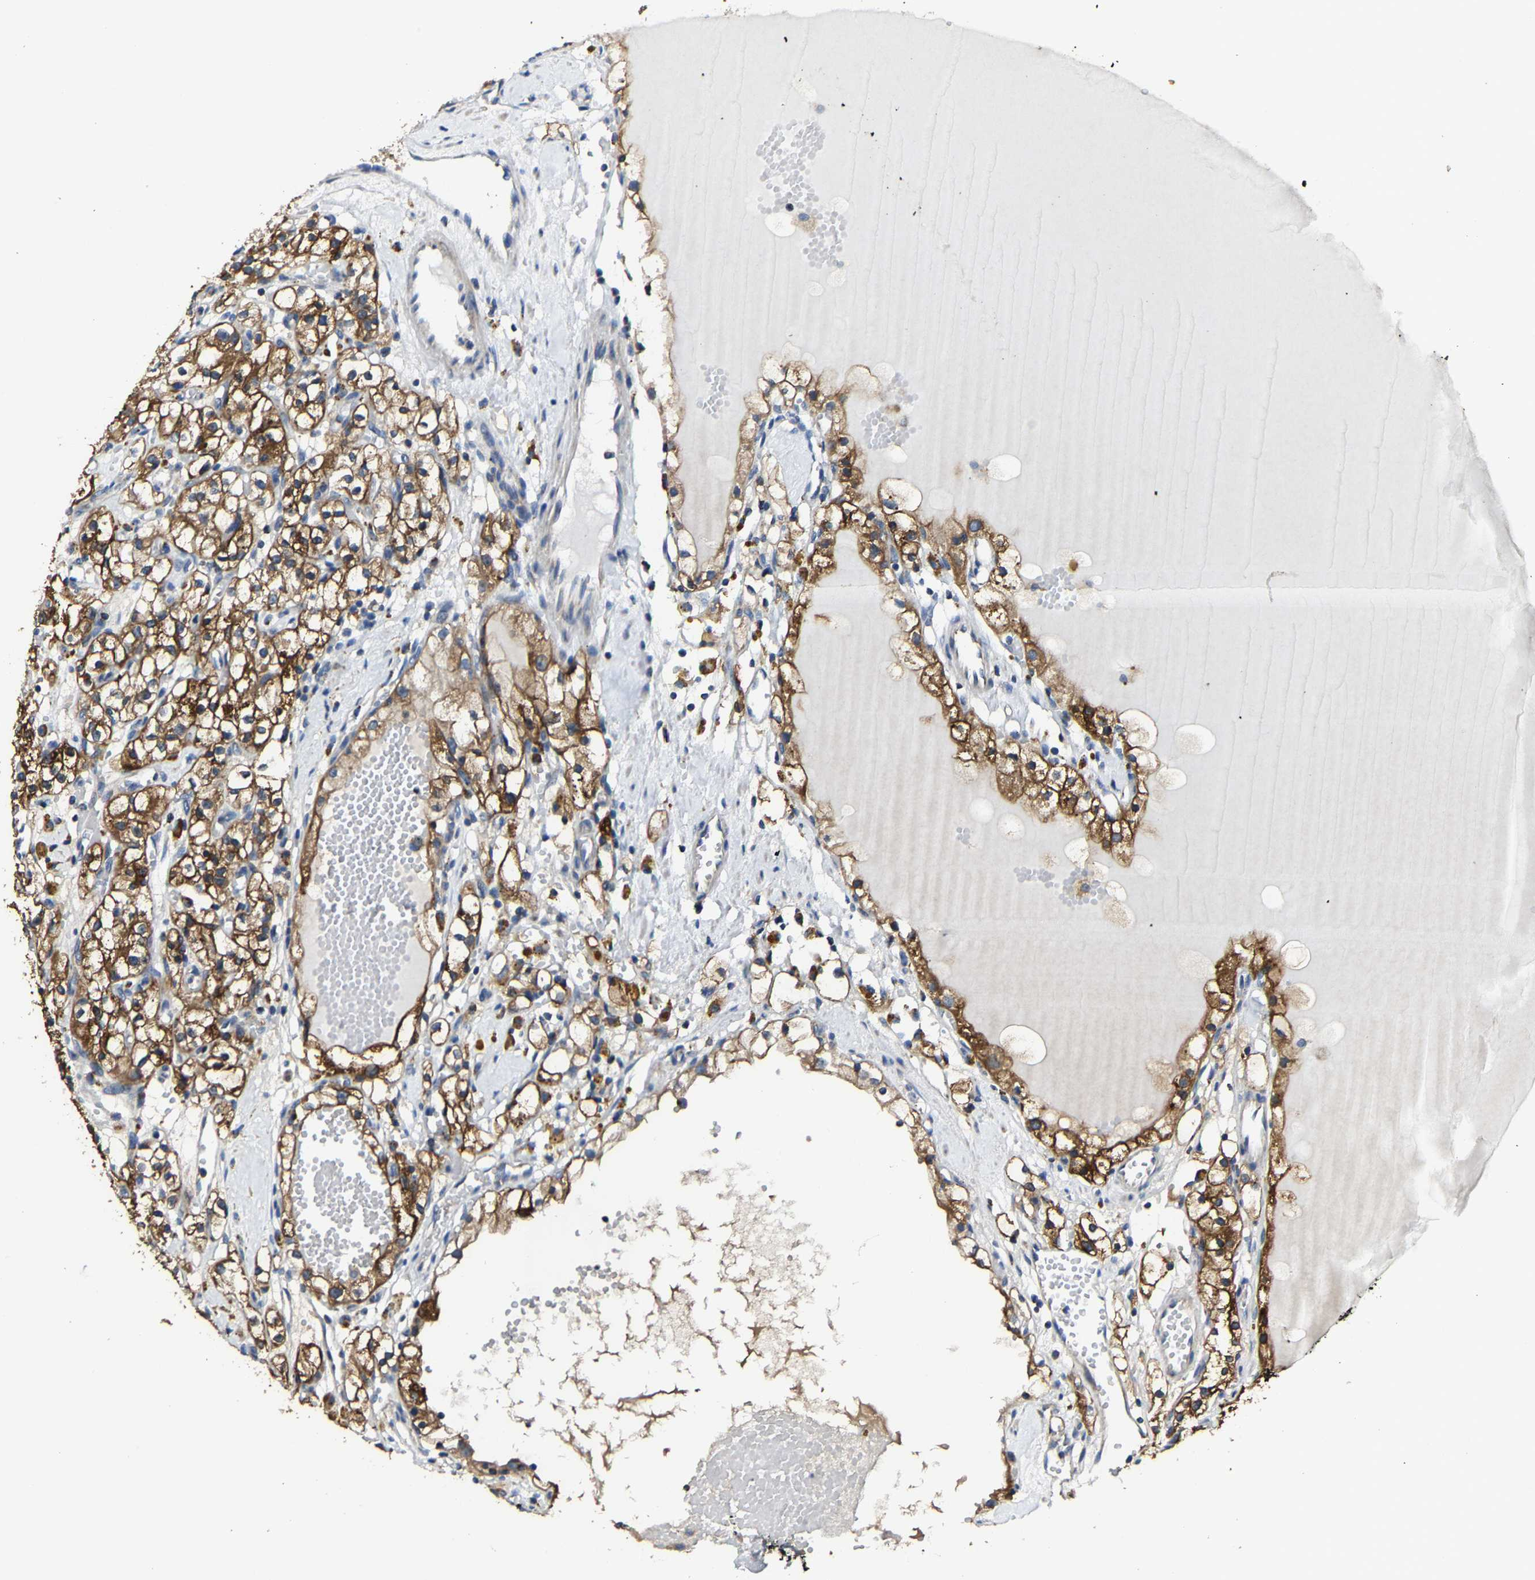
{"staining": {"intensity": "strong", "quantity": ">75%", "location": "cytoplasmic/membranous"}, "tissue": "renal cancer", "cell_type": "Tumor cells", "image_type": "cancer", "snomed": [{"axis": "morphology", "description": "Adenocarcinoma, NOS"}, {"axis": "topography", "description": "Kidney"}], "caption": "A high-resolution image shows IHC staining of renal adenocarcinoma, which reveals strong cytoplasmic/membranous staining in approximately >75% of tumor cells.", "gene": "AGK", "patient": {"sex": "male", "age": 56}}